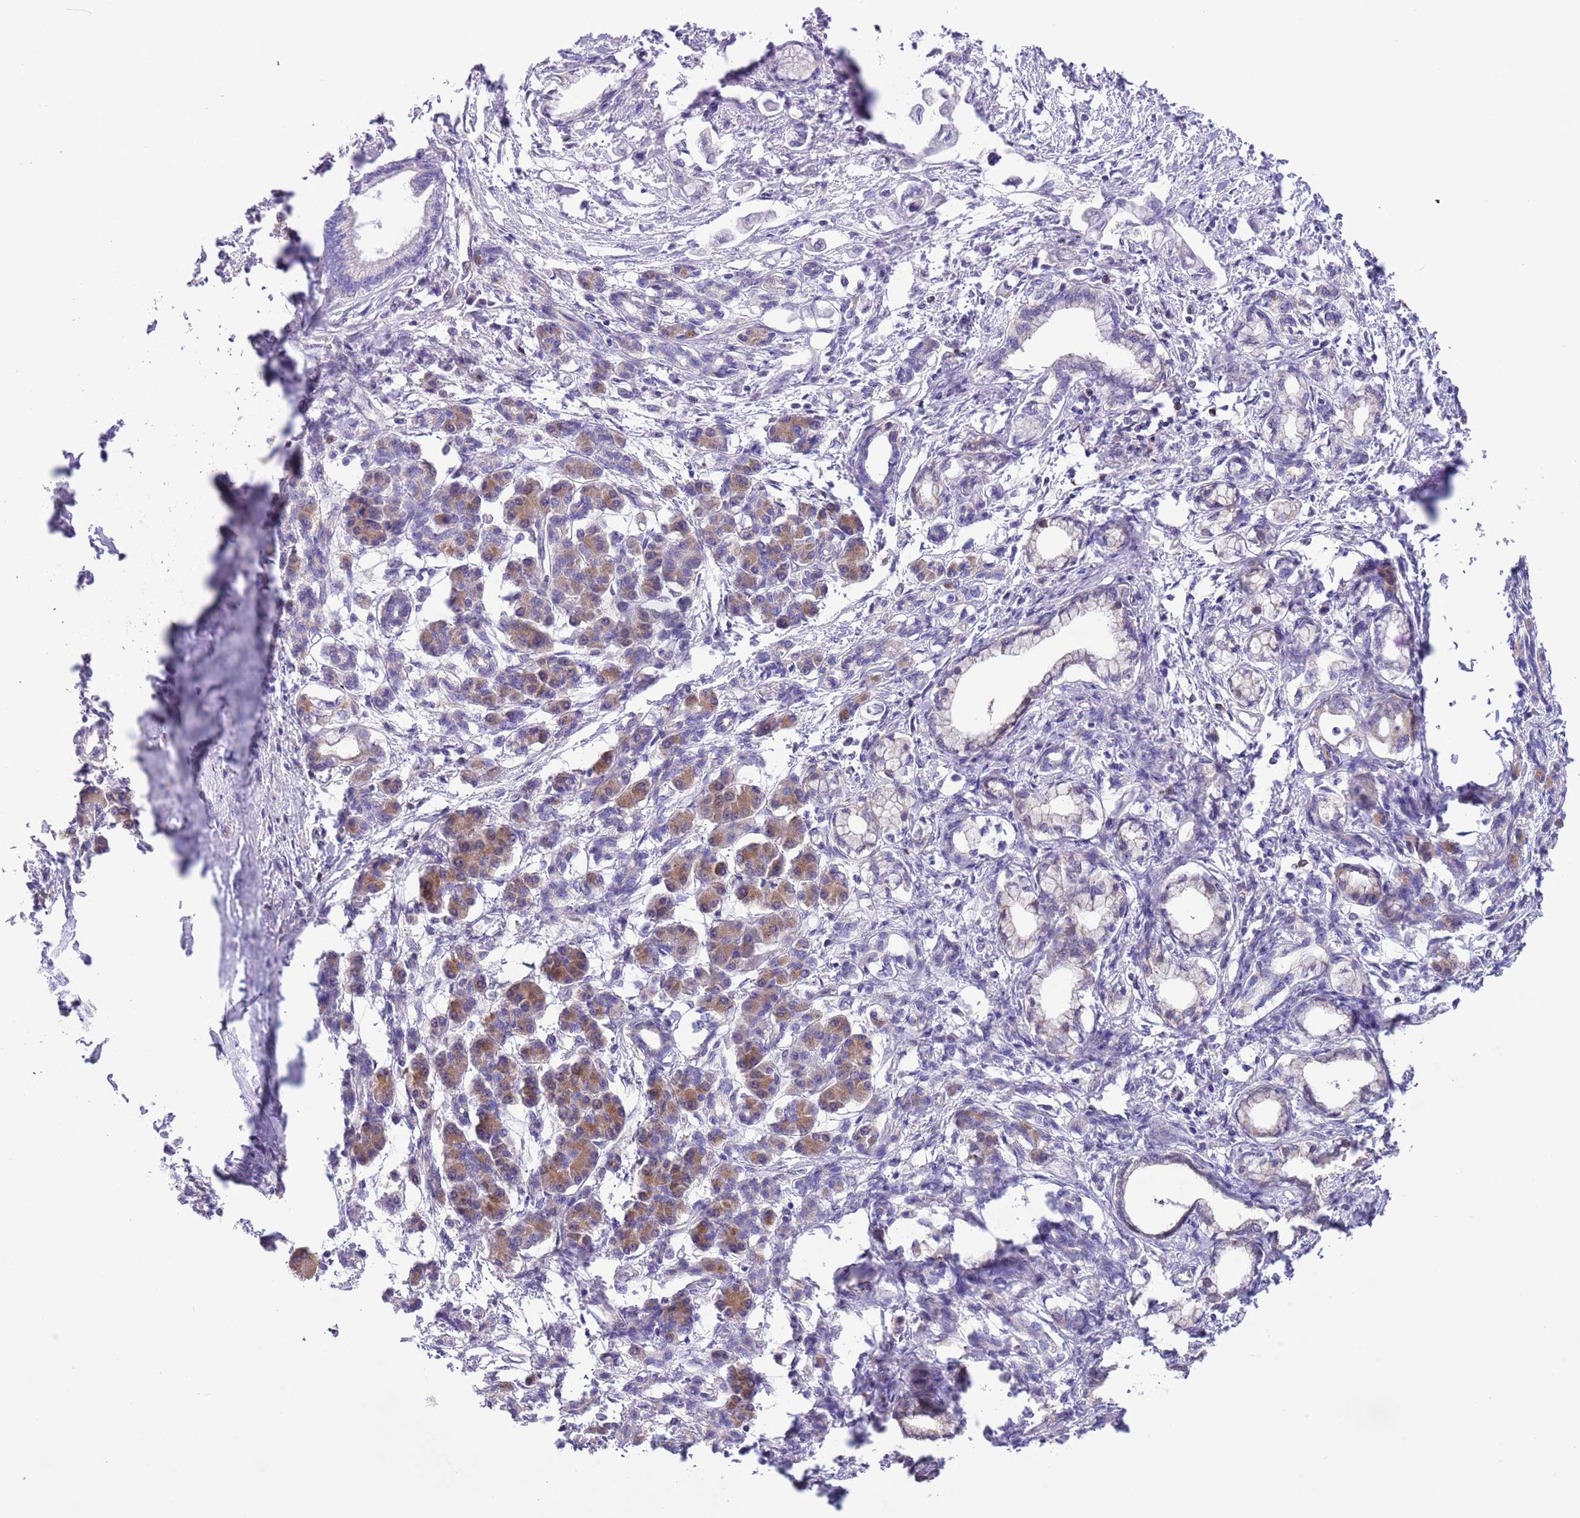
{"staining": {"intensity": "negative", "quantity": "none", "location": "none"}, "tissue": "pancreatic cancer", "cell_type": "Tumor cells", "image_type": "cancer", "snomed": [{"axis": "morphology", "description": "Adenocarcinoma, NOS"}, {"axis": "topography", "description": "Pancreas"}], "caption": "Tumor cells show no significant protein expression in pancreatic adenocarcinoma.", "gene": "PRR32", "patient": {"sex": "female", "age": 55}}